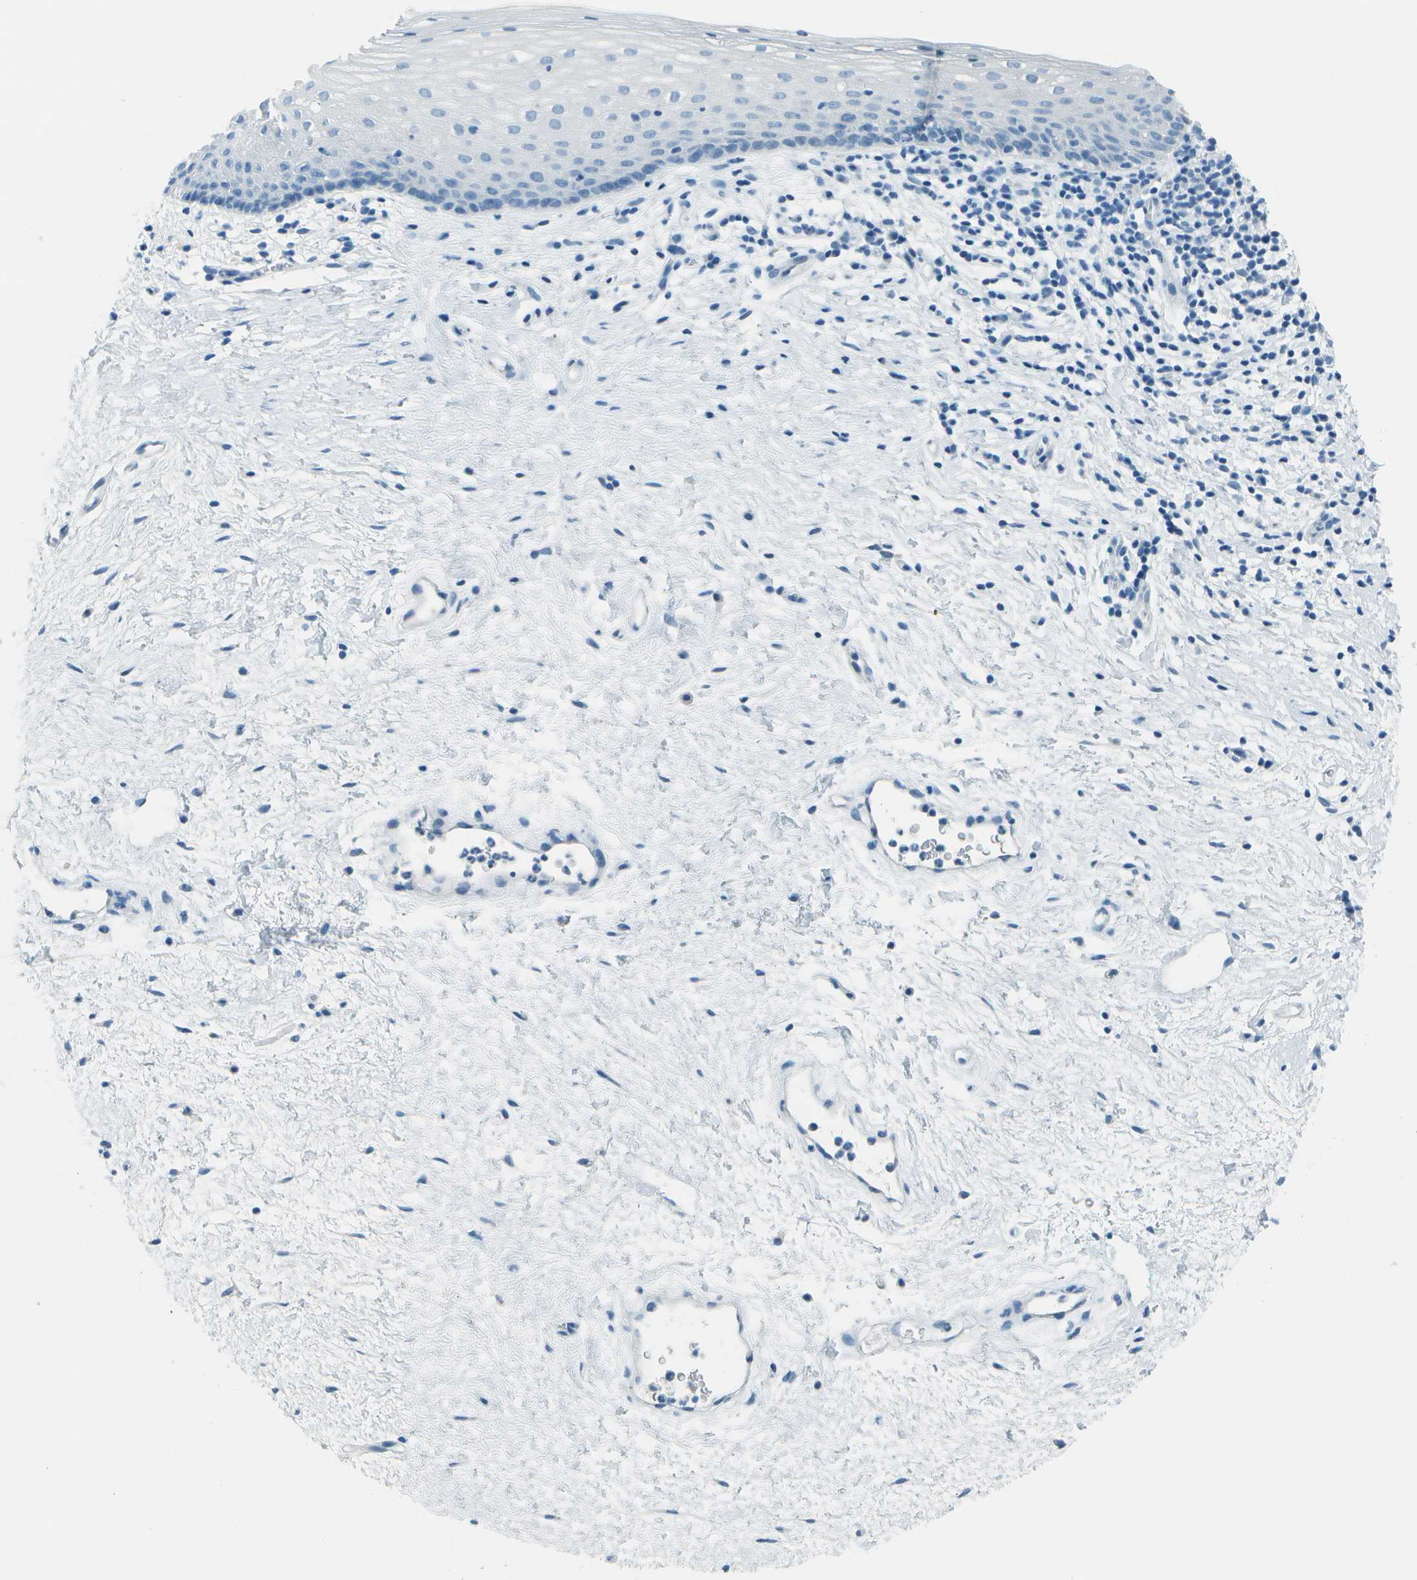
{"staining": {"intensity": "negative", "quantity": "none", "location": "none"}, "tissue": "vagina", "cell_type": "Squamous epithelial cells", "image_type": "normal", "snomed": [{"axis": "morphology", "description": "Normal tissue, NOS"}, {"axis": "topography", "description": "Vagina"}], "caption": "DAB (3,3'-diaminobenzidine) immunohistochemical staining of benign vagina reveals no significant positivity in squamous epithelial cells. The staining is performed using DAB brown chromogen with nuclei counter-stained in using hematoxylin.", "gene": "FGF1", "patient": {"sex": "female", "age": 44}}